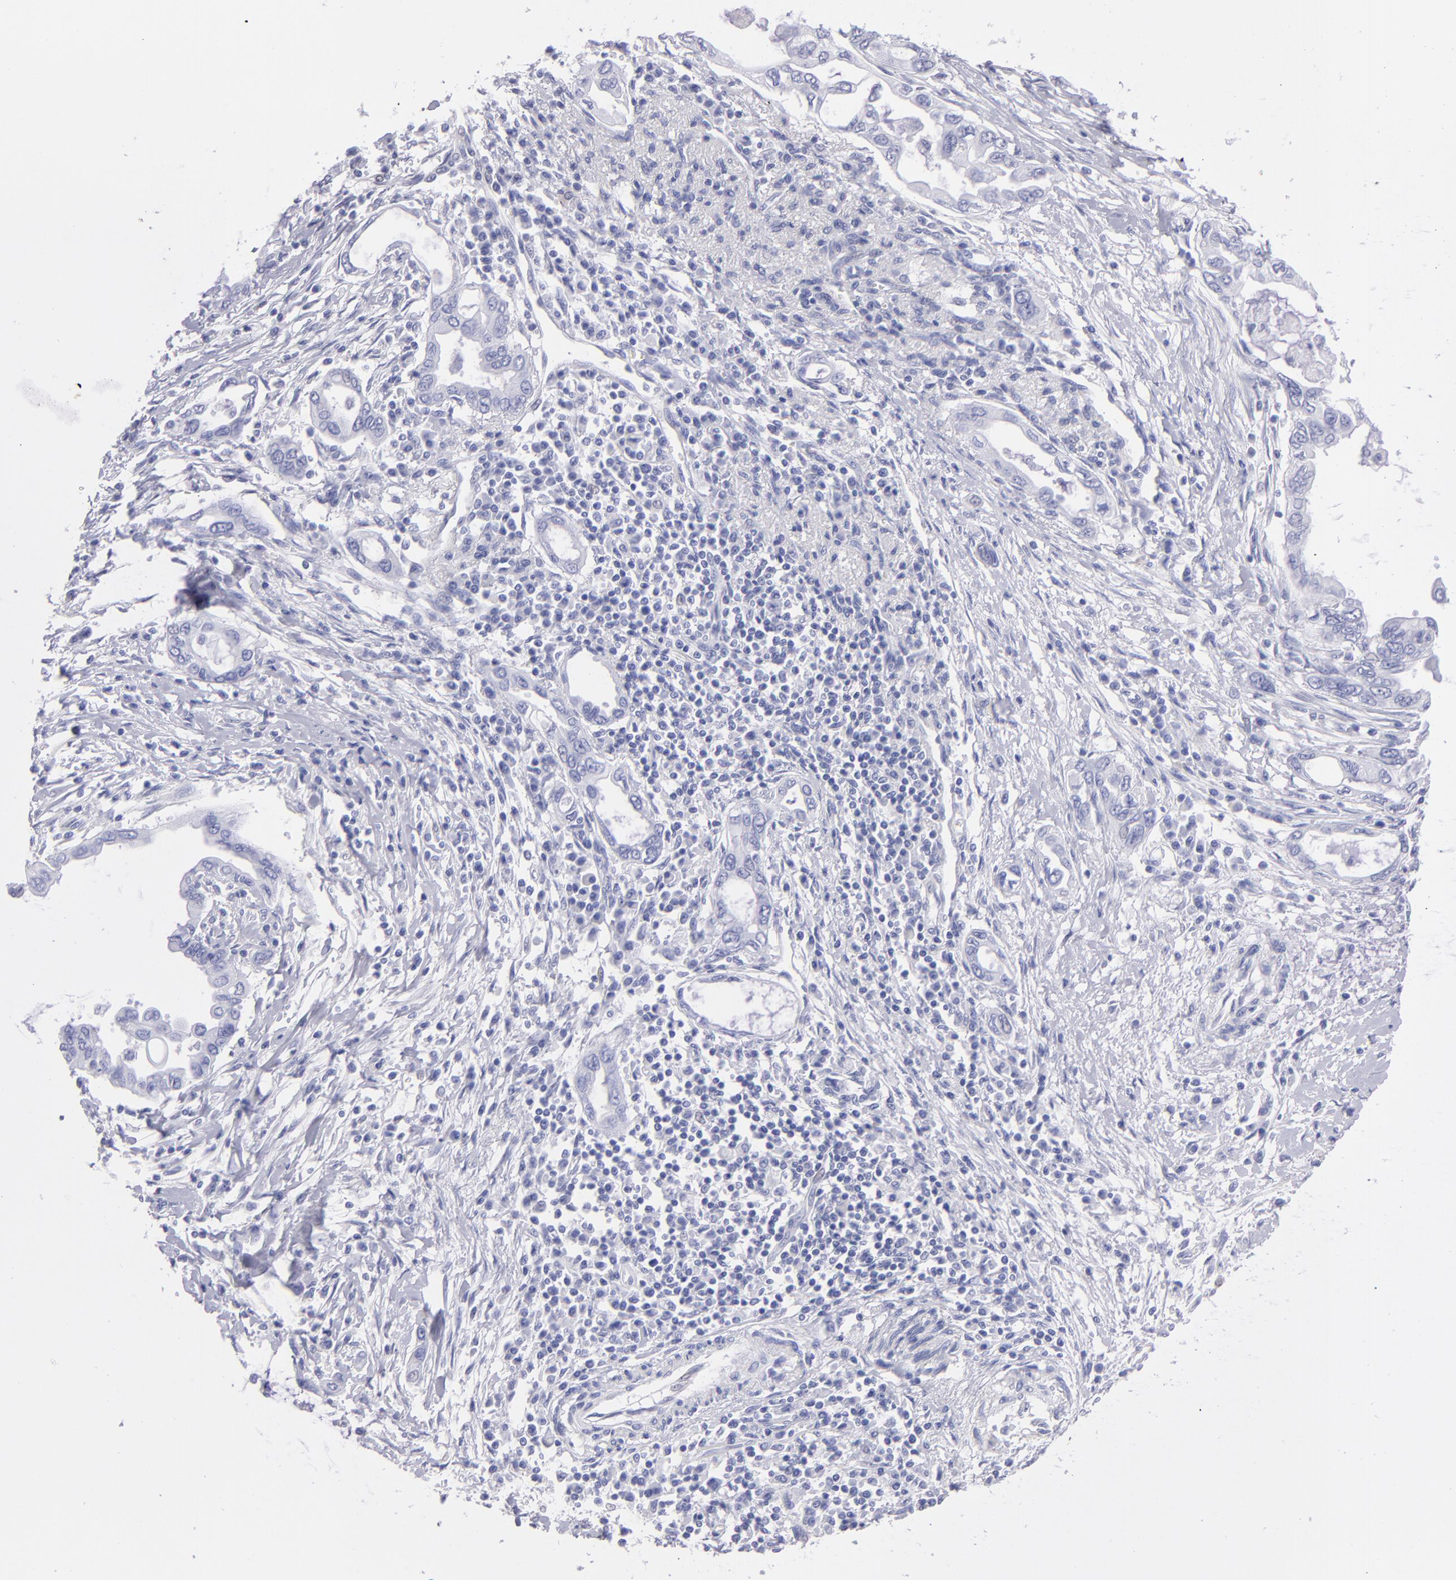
{"staining": {"intensity": "negative", "quantity": "none", "location": "none"}, "tissue": "pancreatic cancer", "cell_type": "Tumor cells", "image_type": "cancer", "snomed": [{"axis": "morphology", "description": "Adenocarcinoma, NOS"}, {"axis": "topography", "description": "Pancreas"}], "caption": "This is a image of immunohistochemistry (IHC) staining of pancreatic cancer, which shows no staining in tumor cells. Nuclei are stained in blue.", "gene": "TG", "patient": {"sex": "female", "age": 57}}